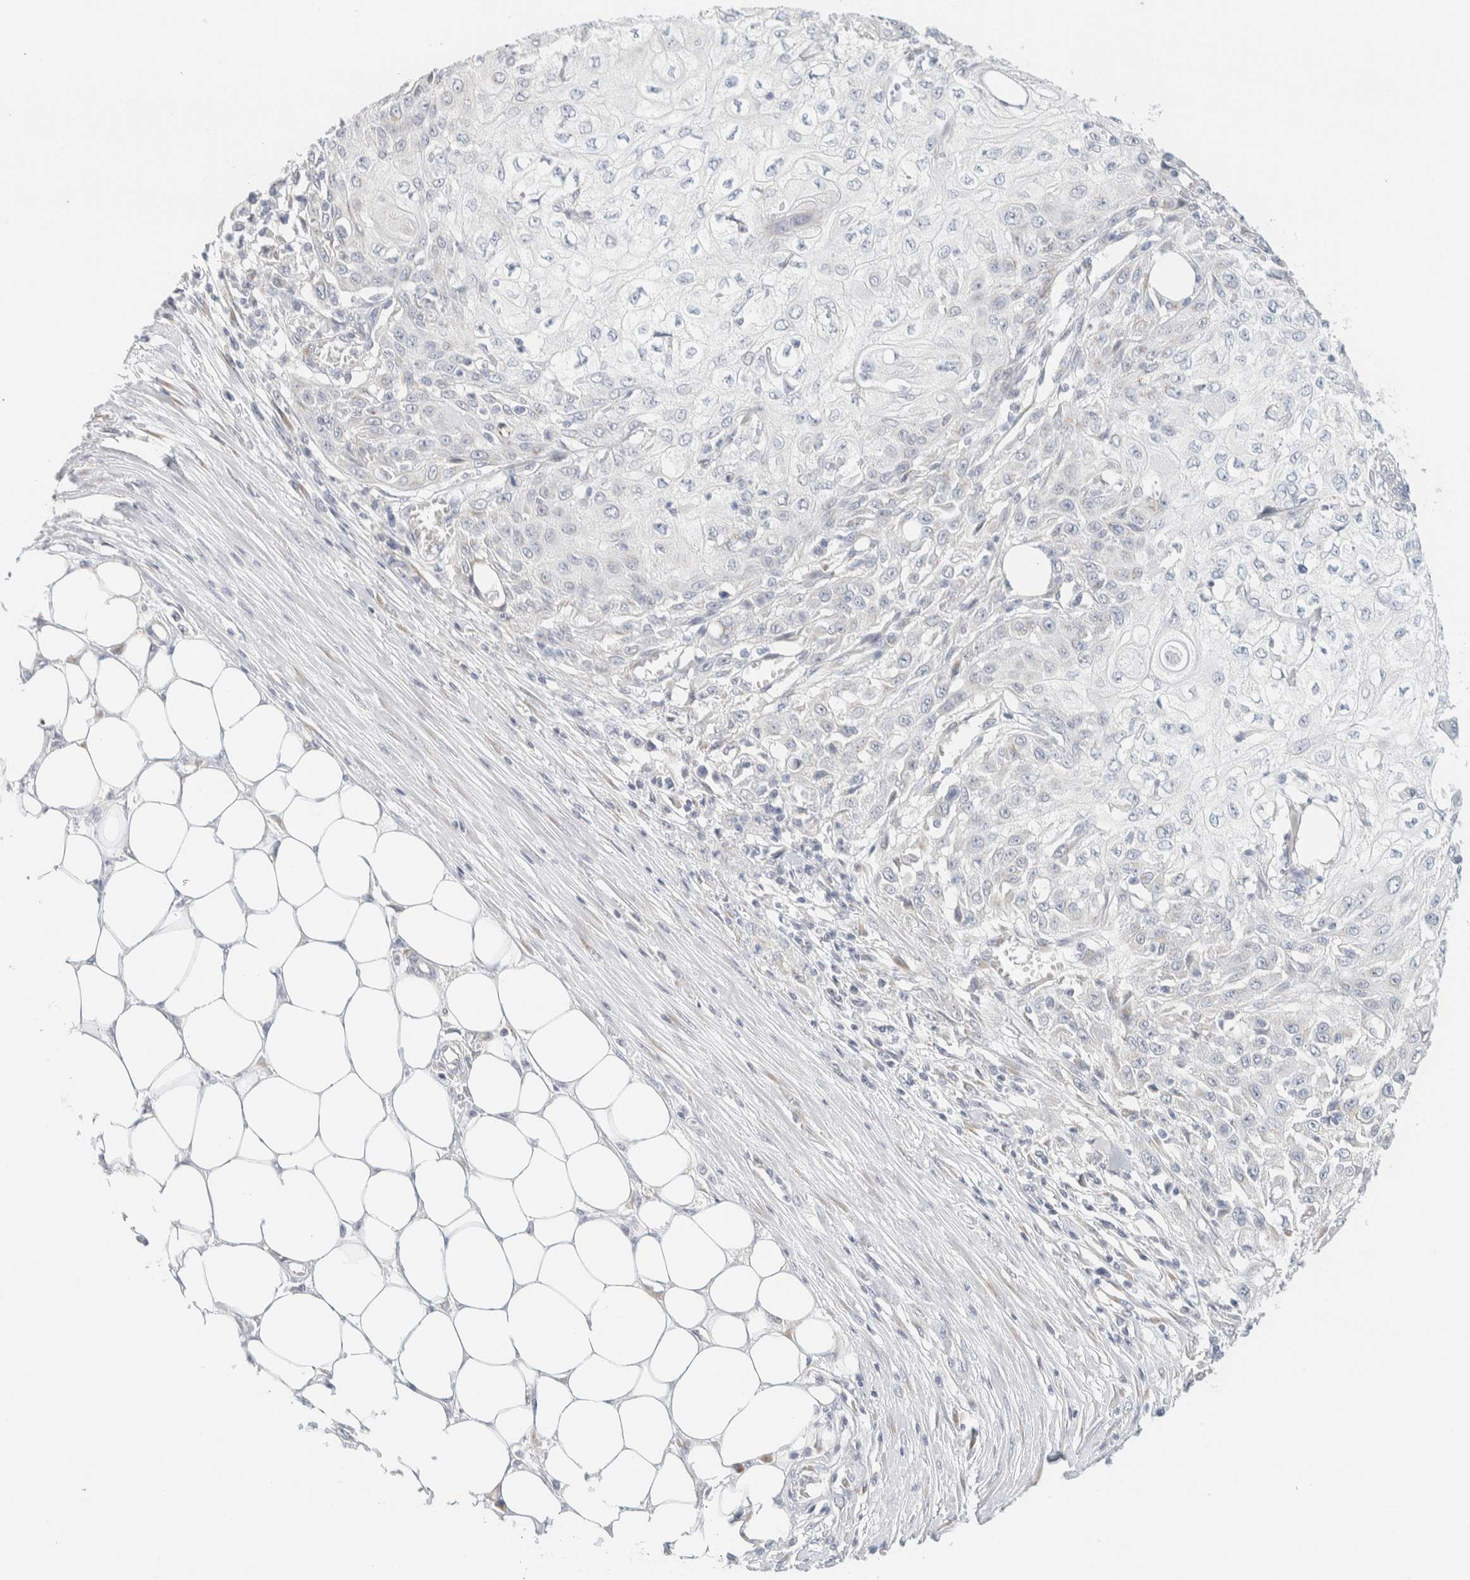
{"staining": {"intensity": "negative", "quantity": "none", "location": "none"}, "tissue": "skin cancer", "cell_type": "Tumor cells", "image_type": "cancer", "snomed": [{"axis": "morphology", "description": "Squamous cell carcinoma, NOS"}, {"axis": "morphology", "description": "Squamous cell carcinoma, metastatic, NOS"}, {"axis": "topography", "description": "Skin"}, {"axis": "topography", "description": "Lymph node"}], "caption": "This is an IHC photomicrograph of human skin cancer. There is no positivity in tumor cells.", "gene": "SPNS3", "patient": {"sex": "male", "age": 75}}